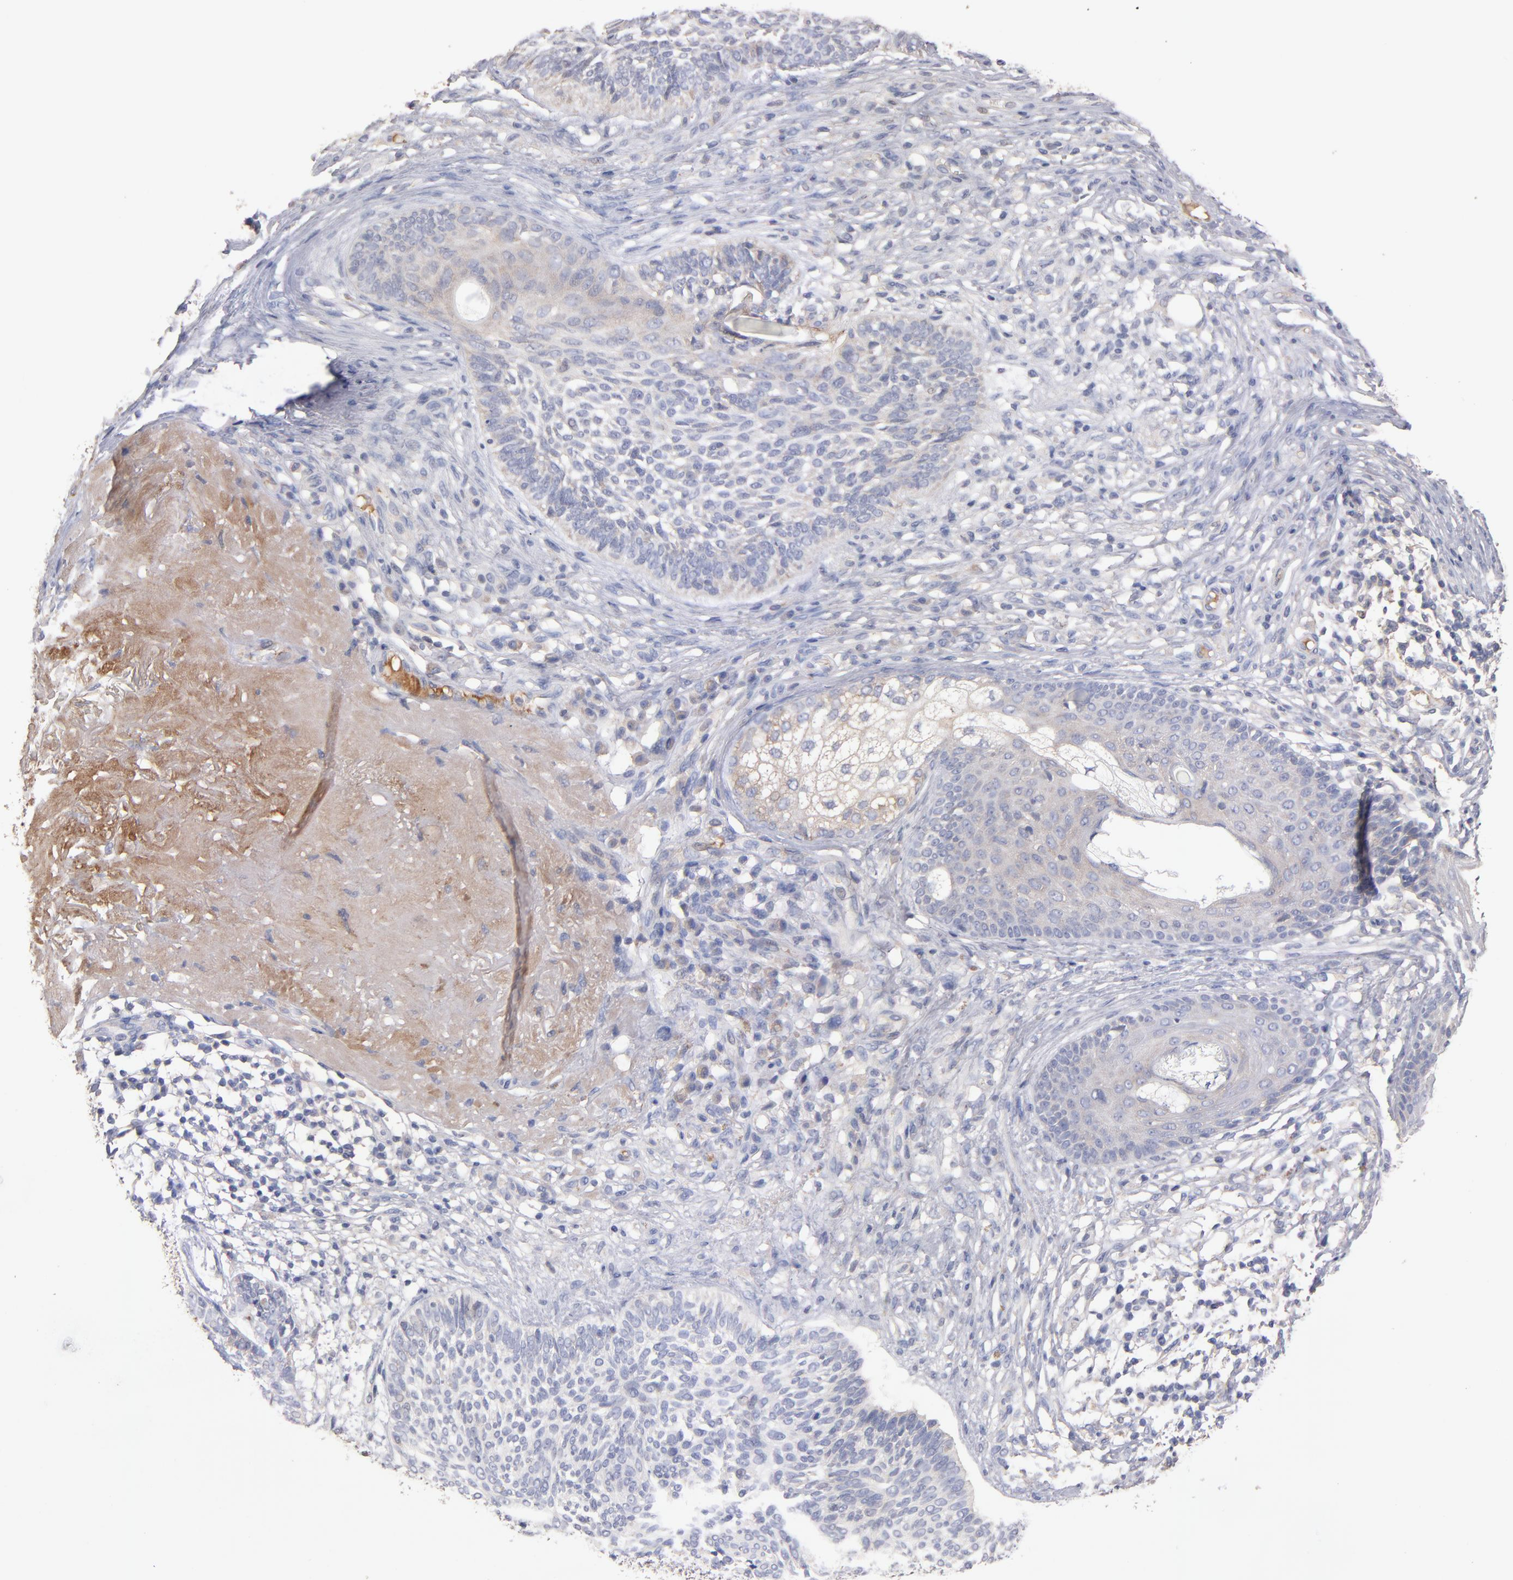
{"staining": {"intensity": "weak", "quantity": "<25%", "location": "cytoplasmic/membranous"}, "tissue": "skin cancer", "cell_type": "Tumor cells", "image_type": "cancer", "snomed": [{"axis": "morphology", "description": "Basal cell carcinoma"}, {"axis": "topography", "description": "Skin"}], "caption": "Immunohistochemical staining of human skin basal cell carcinoma demonstrates no significant positivity in tumor cells.", "gene": "DACT1", "patient": {"sex": "male", "age": 74}}